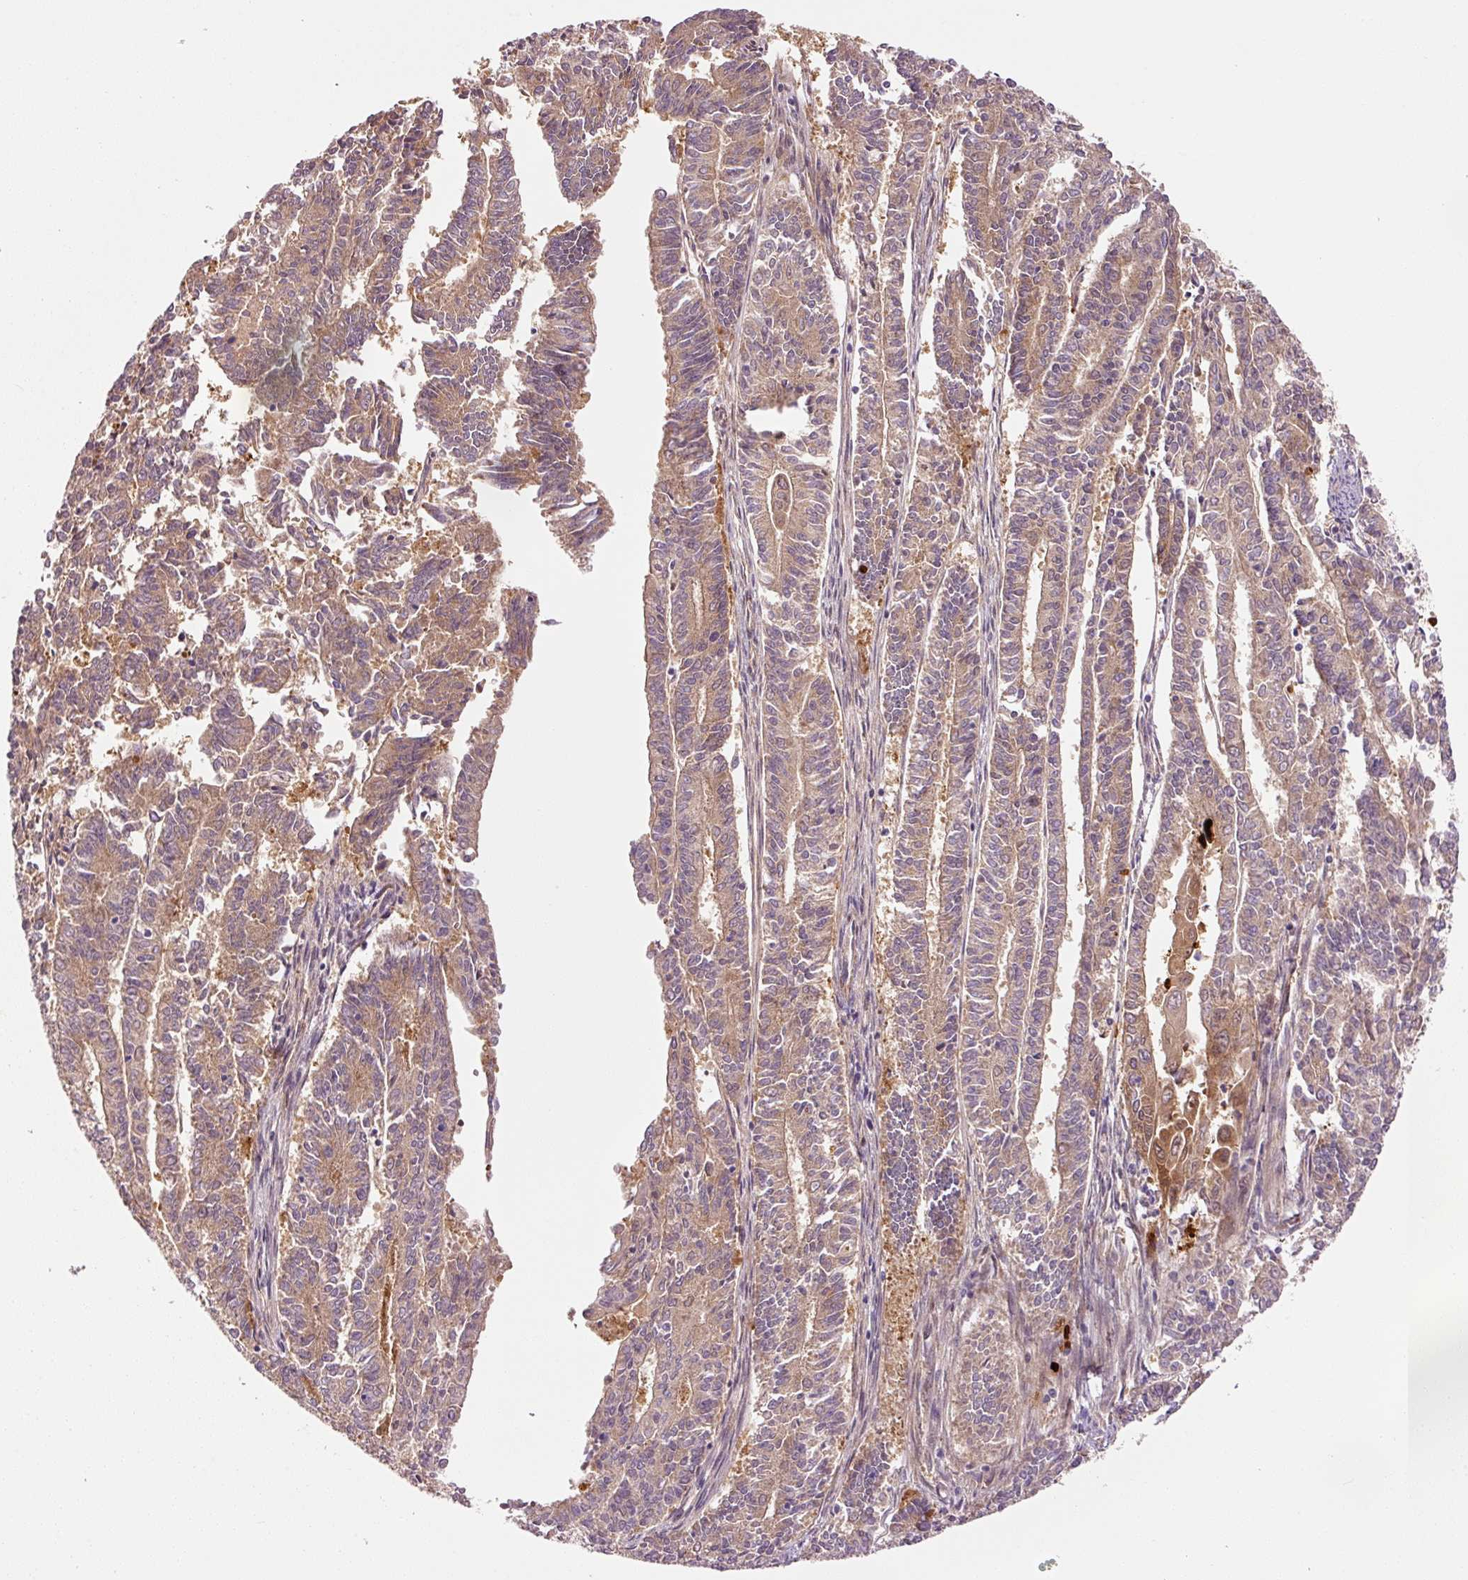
{"staining": {"intensity": "moderate", "quantity": "25%-75%", "location": "cytoplasmic/membranous"}, "tissue": "endometrial cancer", "cell_type": "Tumor cells", "image_type": "cancer", "snomed": [{"axis": "morphology", "description": "Adenocarcinoma, NOS"}, {"axis": "topography", "description": "Endometrium"}], "caption": "There is medium levels of moderate cytoplasmic/membranous staining in tumor cells of endometrial adenocarcinoma, as demonstrated by immunohistochemical staining (brown color).", "gene": "PPP1R14B", "patient": {"sex": "female", "age": 59}}